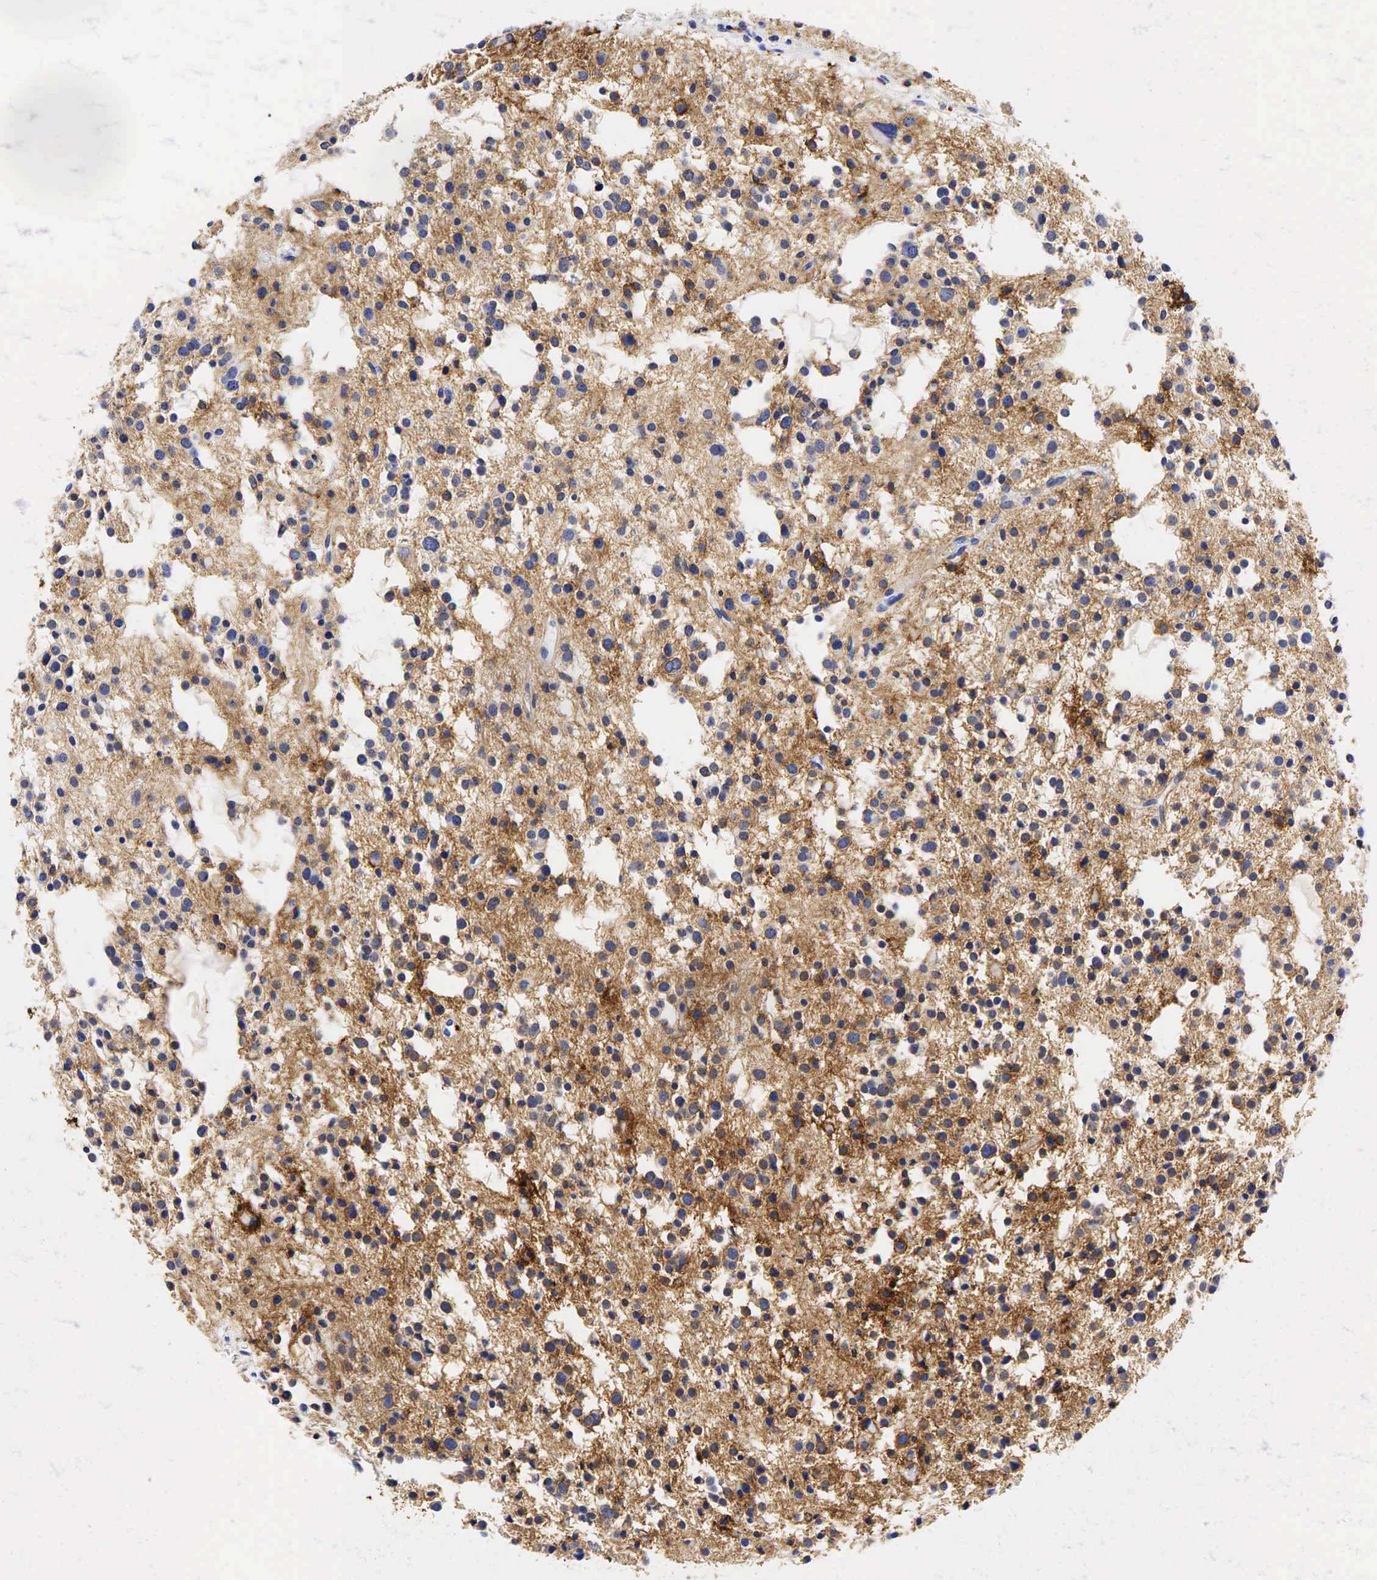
{"staining": {"intensity": "moderate", "quantity": ">75%", "location": "cytoplasmic/membranous"}, "tissue": "glioma", "cell_type": "Tumor cells", "image_type": "cancer", "snomed": [{"axis": "morphology", "description": "Glioma, malignant, Low grade"}, {"axis": "topography", "description": "Brain"}], "caption": "A photomicrograph of human glioma stained for a protein exhibits moderate cytoplasmic/membranous brown staining in tumor cells.", "gene": "CD44", "patient": {"sex": "female", "age": 36}}